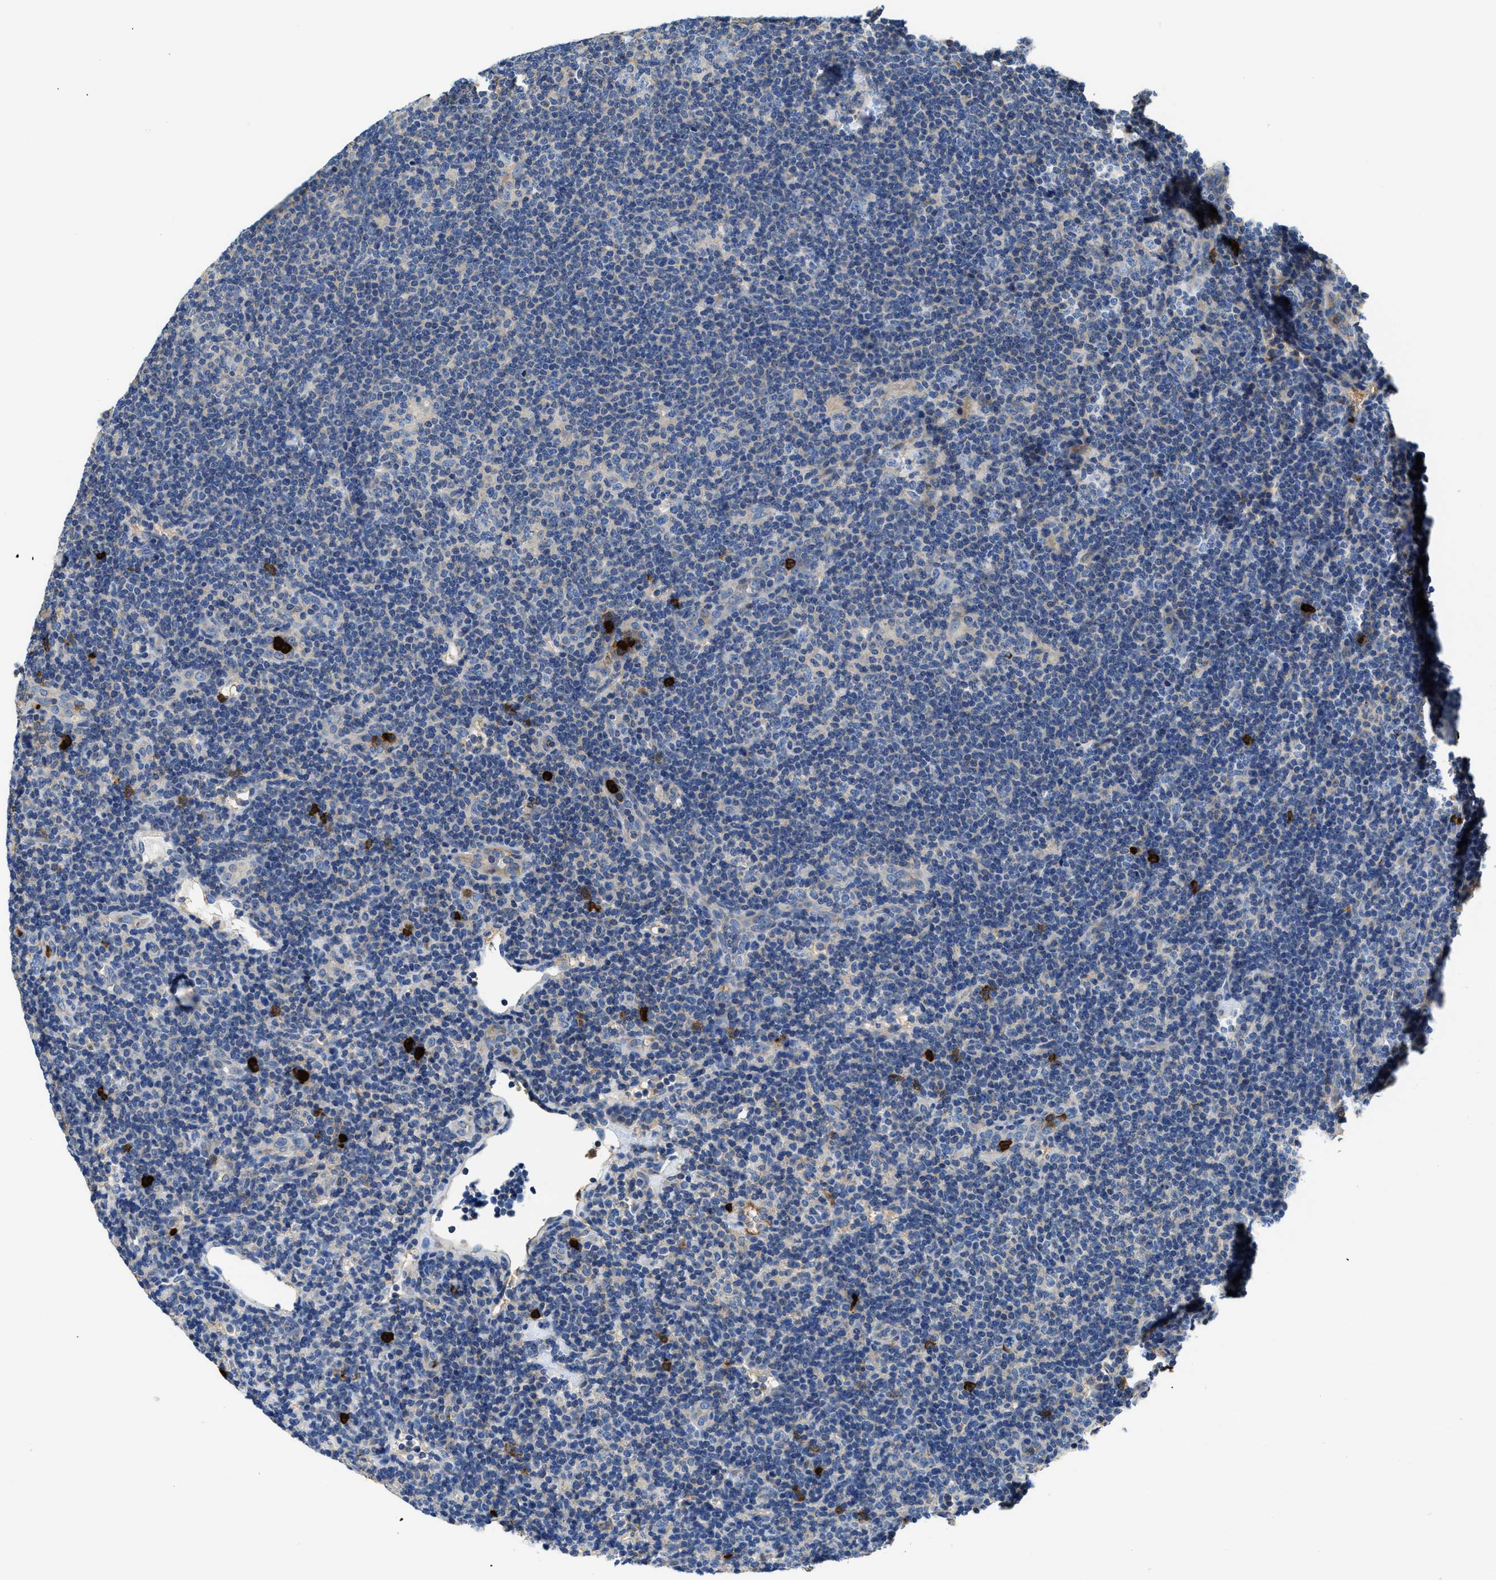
{"staining": {"intensity": "negative", "quantity": "none", "location": "none"}, "tissue": "lymphoma", "cell_type": "Tumor cells", "image_type": "cancer", "snomed": [{"axis": "morphology", "description": "Hodgkin's disease, NOS"}, {"axis": "topography", "description": "Lymph node"}], "caption": "Tumor cells are negative for brown protein staining in lymphoma.", "gene": "TRAF6", "patient": {"sex": "female", "age": 57}}